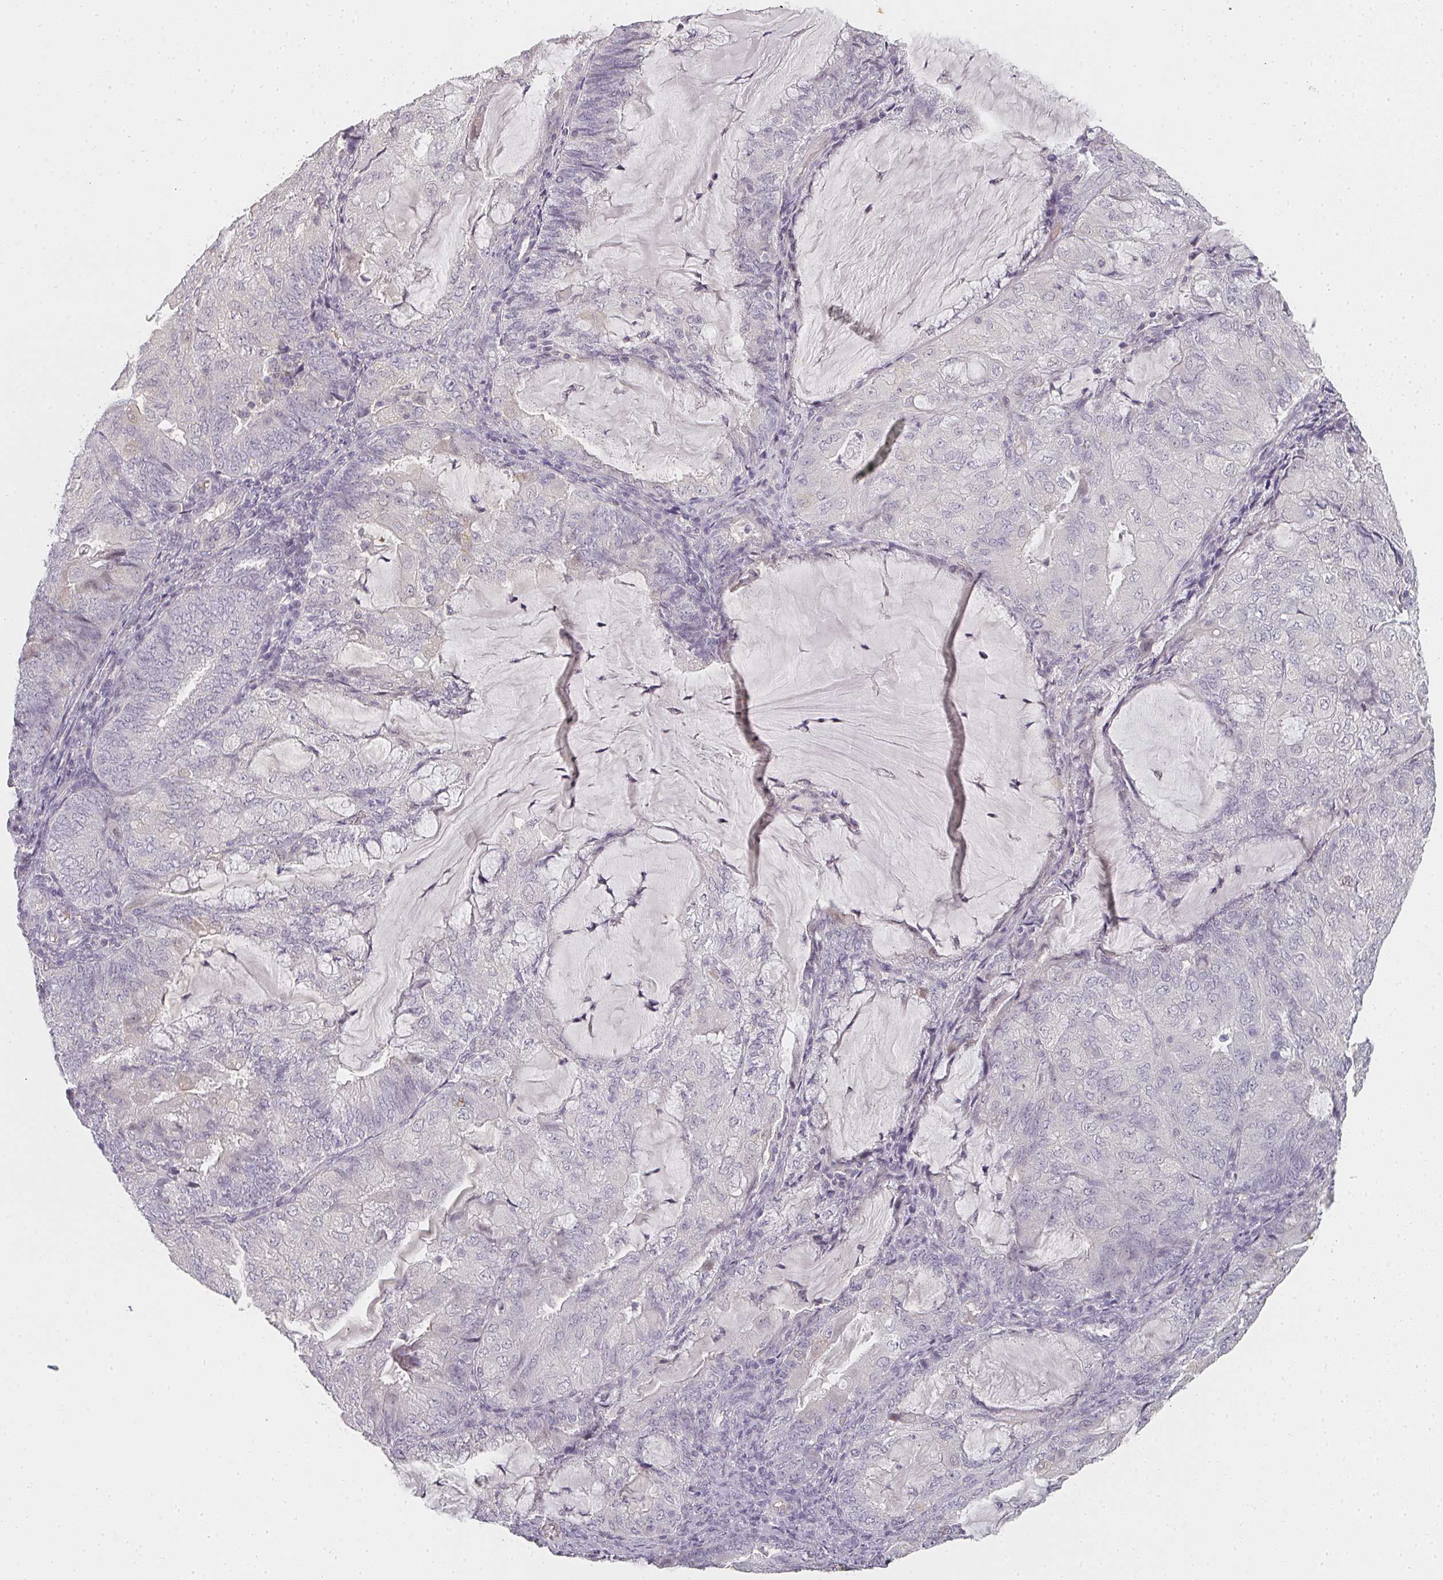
{"staining": {"intensity": "negative", "quantity": "none", "location": "none"}, "tissue": "endometrial cancer", "cell_type": "Tumor cells", "image_type": "cancer", "snomed": [{"axis": "morphology", "description": "Adenocarcinoma, NOS"}, {"axis": "topography", "description": "Endometrium"}], "caption": "An immunohistochemistry (IHC) photomicrograph of endometrial adenocarcinoma is shown. There is no staining in tumor cells of endometrial adenocarcinoma.", "gene": "SHISA2", "patient": {"sex": "female", "age": 81}}